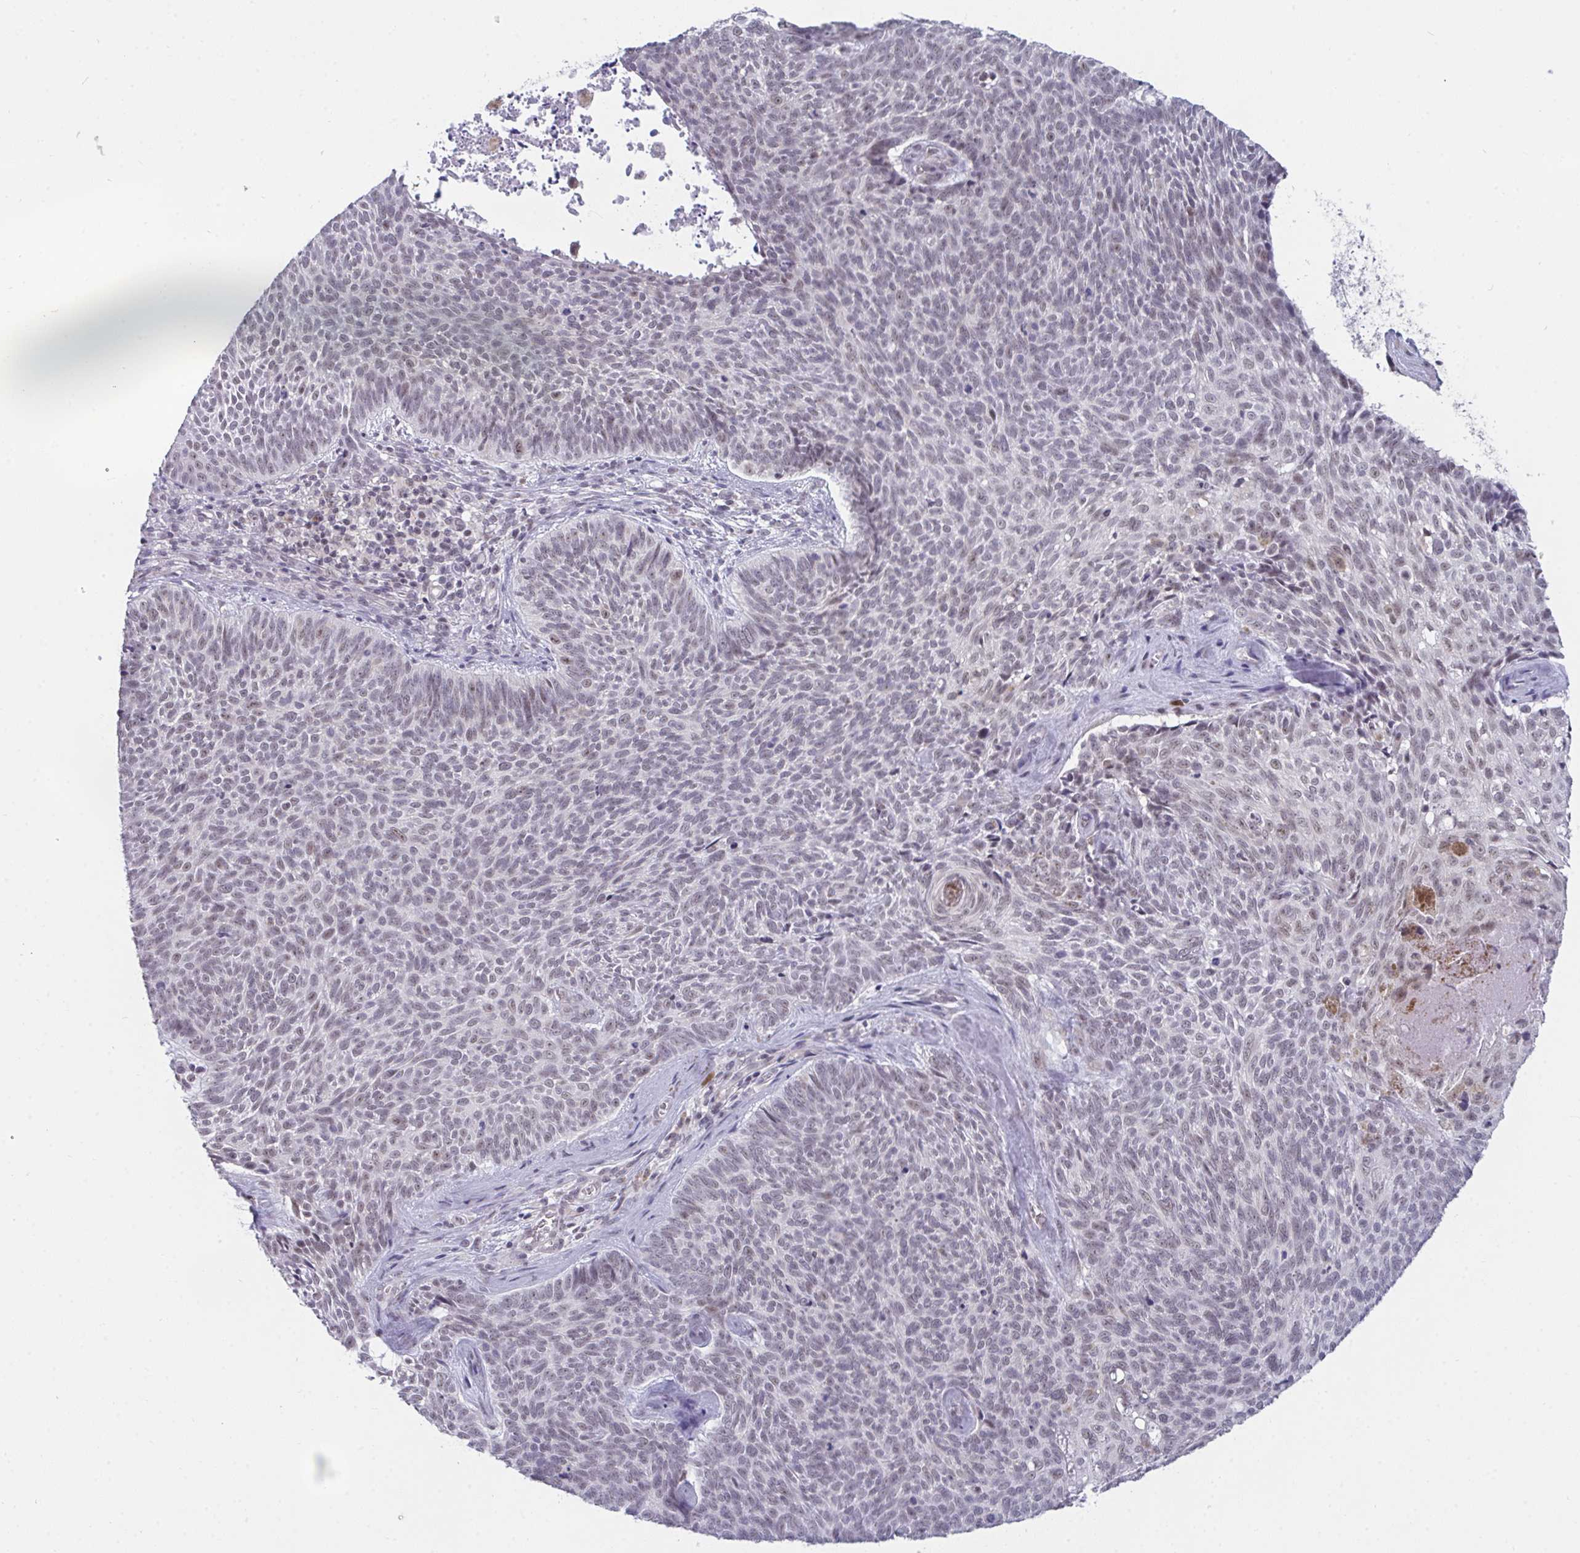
{"staining": {"intensity": "weak", "quantity": "<25%", "location": "nuclear"}, "tissue": "skin cancer", "cell_type": "Tumor cells", "image_type": "cancer", "snomed": [{"axis": "morphology", "description": "Basal cell carcinoma"}, {"axis": "topography", "description": "Skin"}], "caption": "This is an immunohistochemistry photomicrograph of skin cancer. There is no positivity in tumor cells.", "gene": "PRR14", "patient": {"sex": "female", "age": 80}}